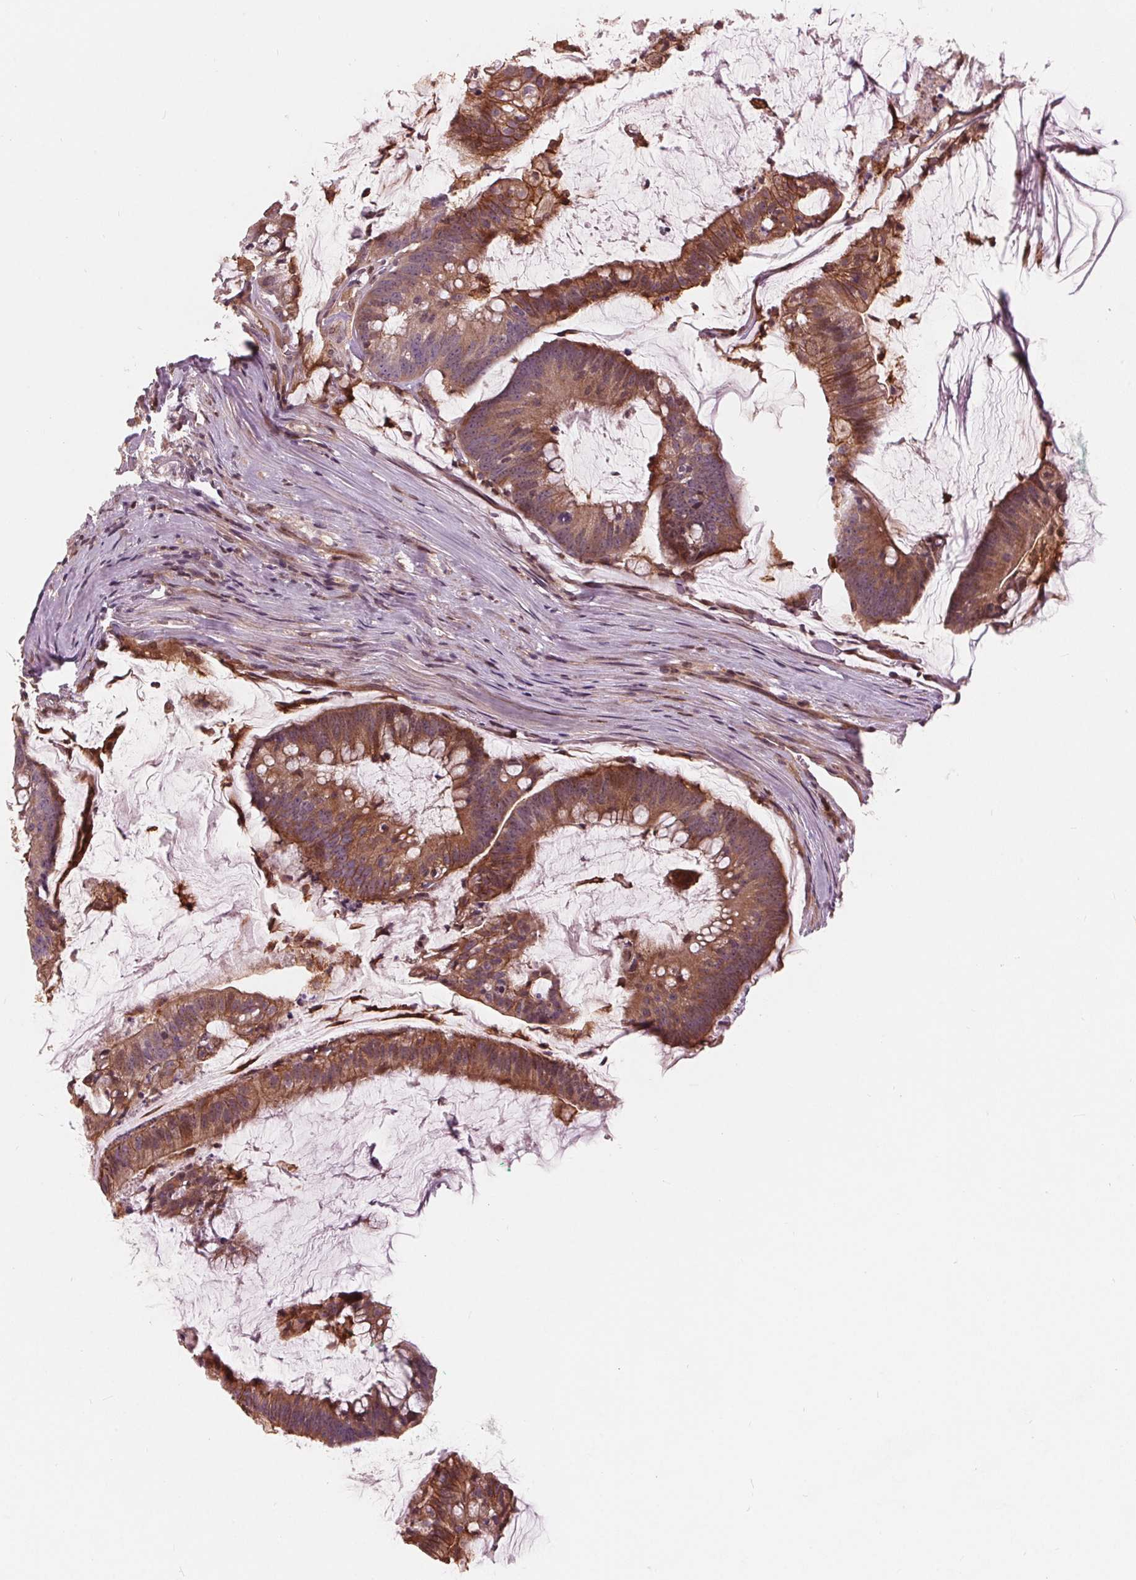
{"staining": {"intensity": "moderate", "quantity": ">75%", "location": "cytoplasmic/membranous"}, "tissue": "colorectal cancer", "cell_type": "Tumor cells", "image_type": "cancer", "snomed": [{"axis": "morphology", "description": "Adenocarcinoma, NOS"}, {"axis": "topography", "description": "Colon"}], "caption": "Protein staining displays moderate cytoplasmic/membranous staining in approximately >75% of tumor cells in colorectal cancer. (IHC, brightfield microscopy, high magnification).", "gene": "TXNIP", "patient": {"sex": "male", "age": 62}}